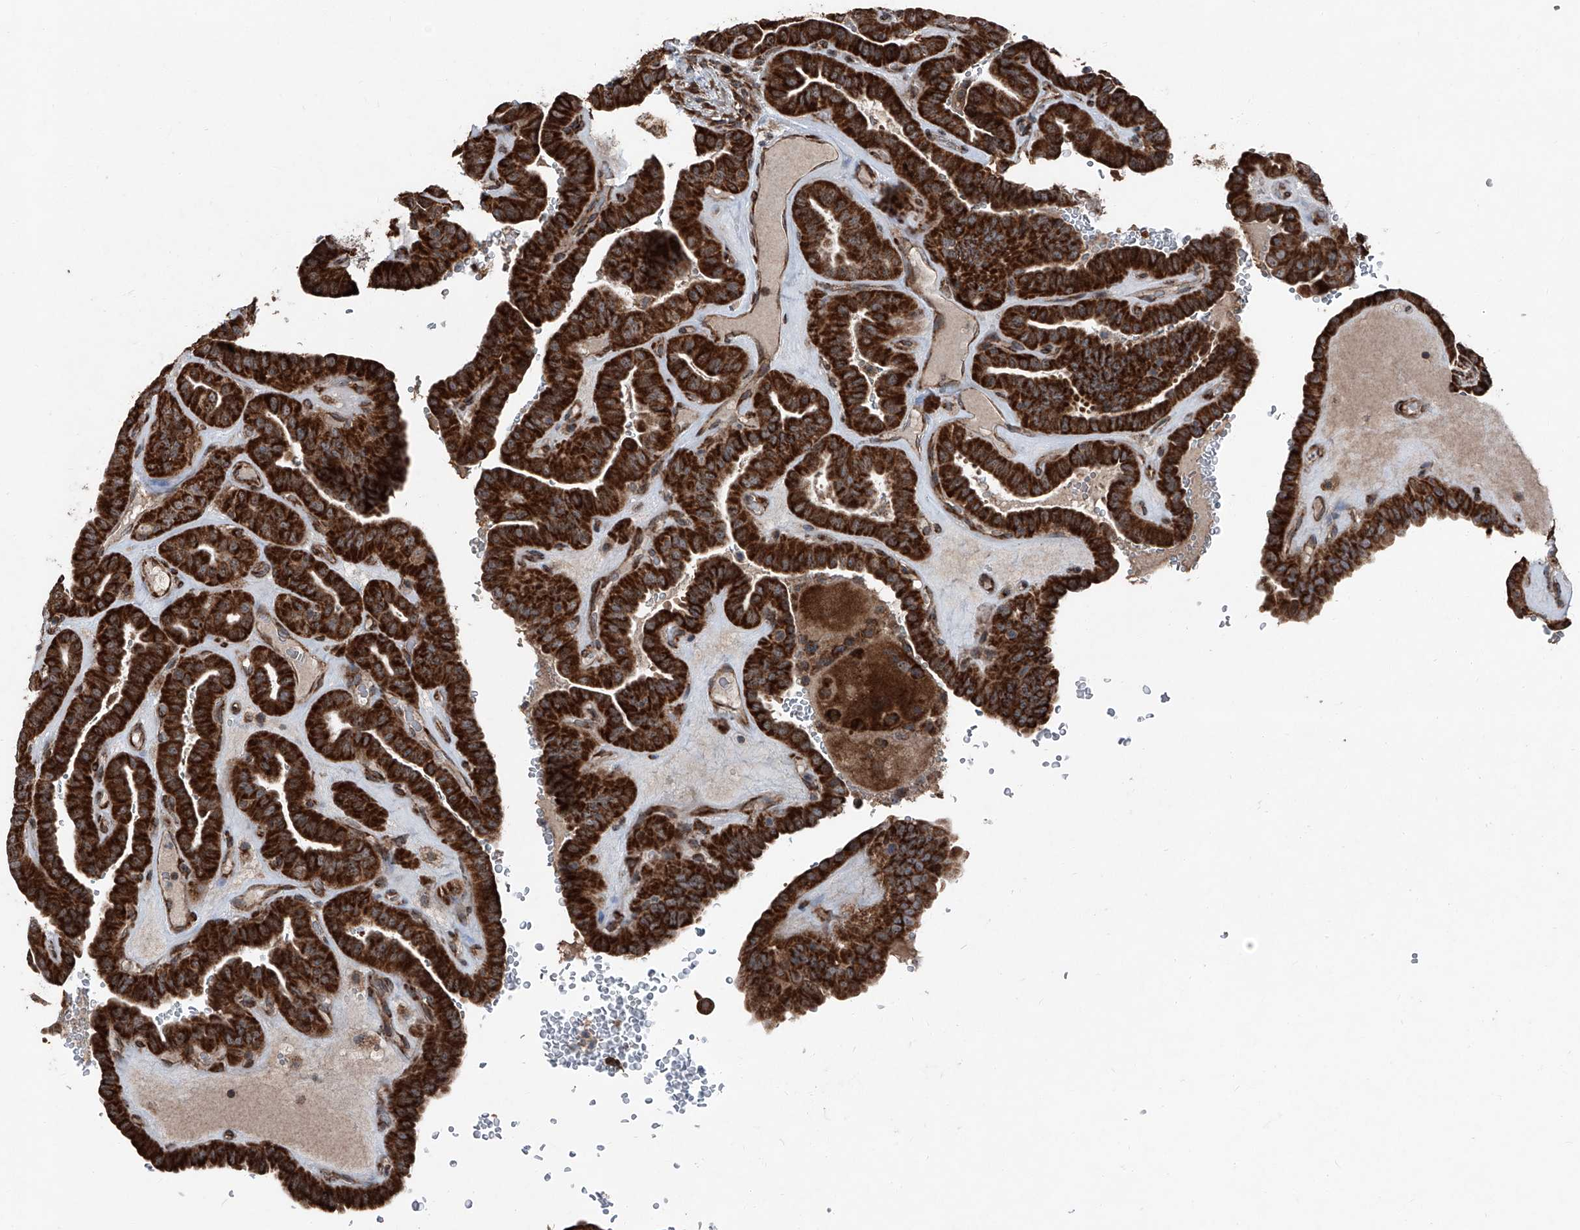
{"staining": {"intensity": "strong", "quantity": ">75%", "location": "cytoplasmic/membranous"}, "tissue": "thyroid cancer", "cell_type": "Tumor cells", "image_type": "cancer", "snomed": [{"axis": "morphology", "description": "Papillary adenocarcinoma, NOS"}, {"axis": "topography", "description": "Thyroid gland"}], "caption": "This micrograph displays thyroid papillary adenocarcinoma stained with immunohistochemistry (IHC) to label a protein in brown. The cytoplasmic/membranous of tumor cells show strong positivity for the protein. Nuclei are counter-stained blue.", "gene": "LIMK1", "patient": {"sex": "male", "age": 77}}